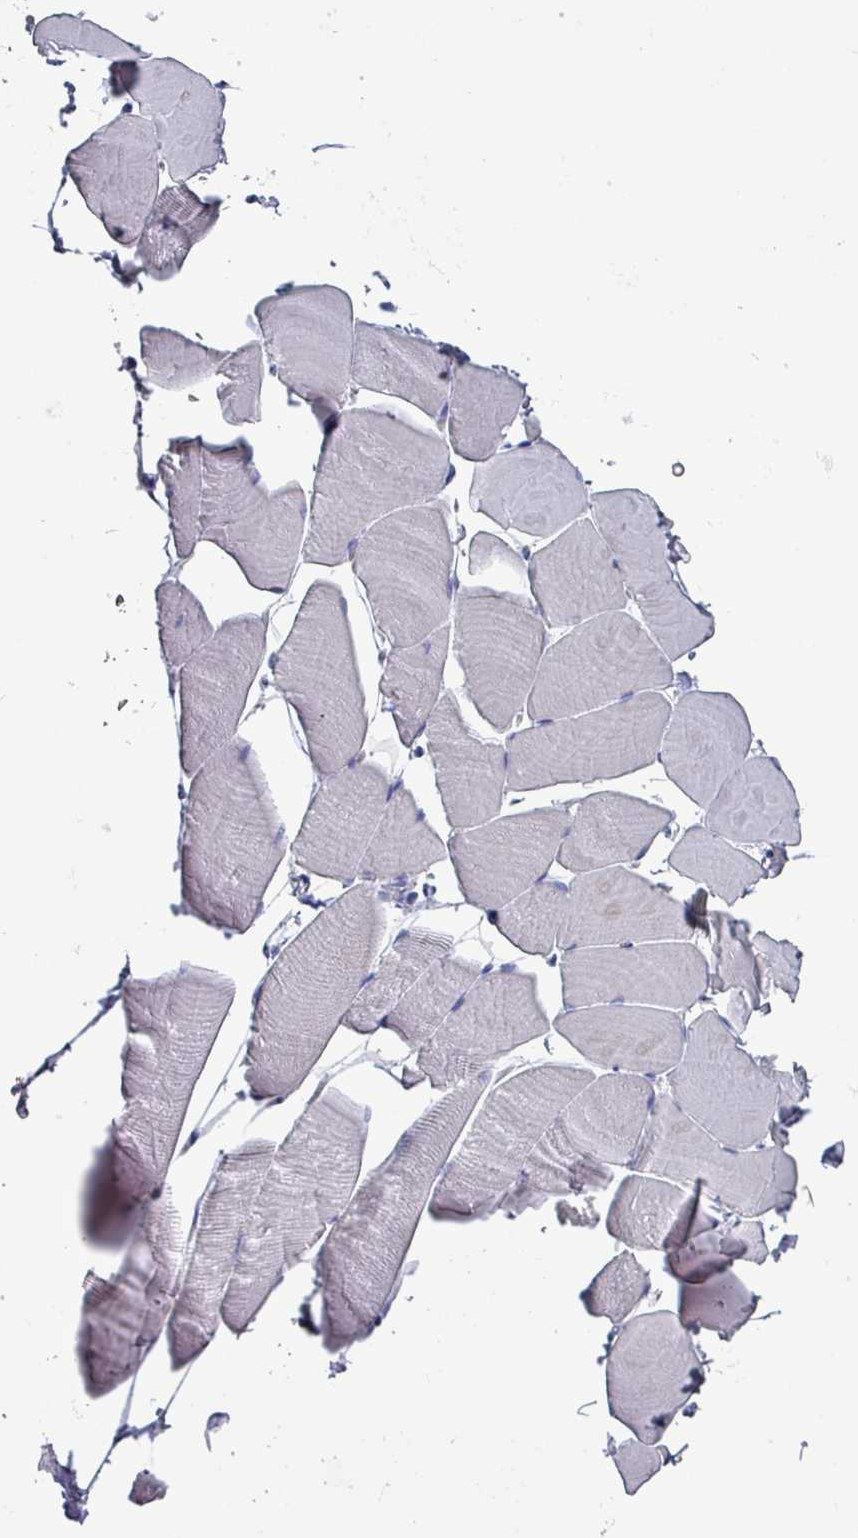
{"staining": {"intensity": "negative", "quantity": "none", "location": "none"}, "tissue": "skeletal muscle", "cell_type": "Myocytes", "image_type": "normal", "snomed": [{"axis": "morphology", "description": "Normal tissue, NOS"}, {"axis": "topography", "description": "Skeletal muscle"}], "caption": "High power microscopy photomicrograph of an immunohistochemistry (IHC) photomicrograph of unremarkable skeletal muscle, revealing no significant staining in myocytes.", "gene": "INS", "patient": {"sex": "male", "age": 25}}